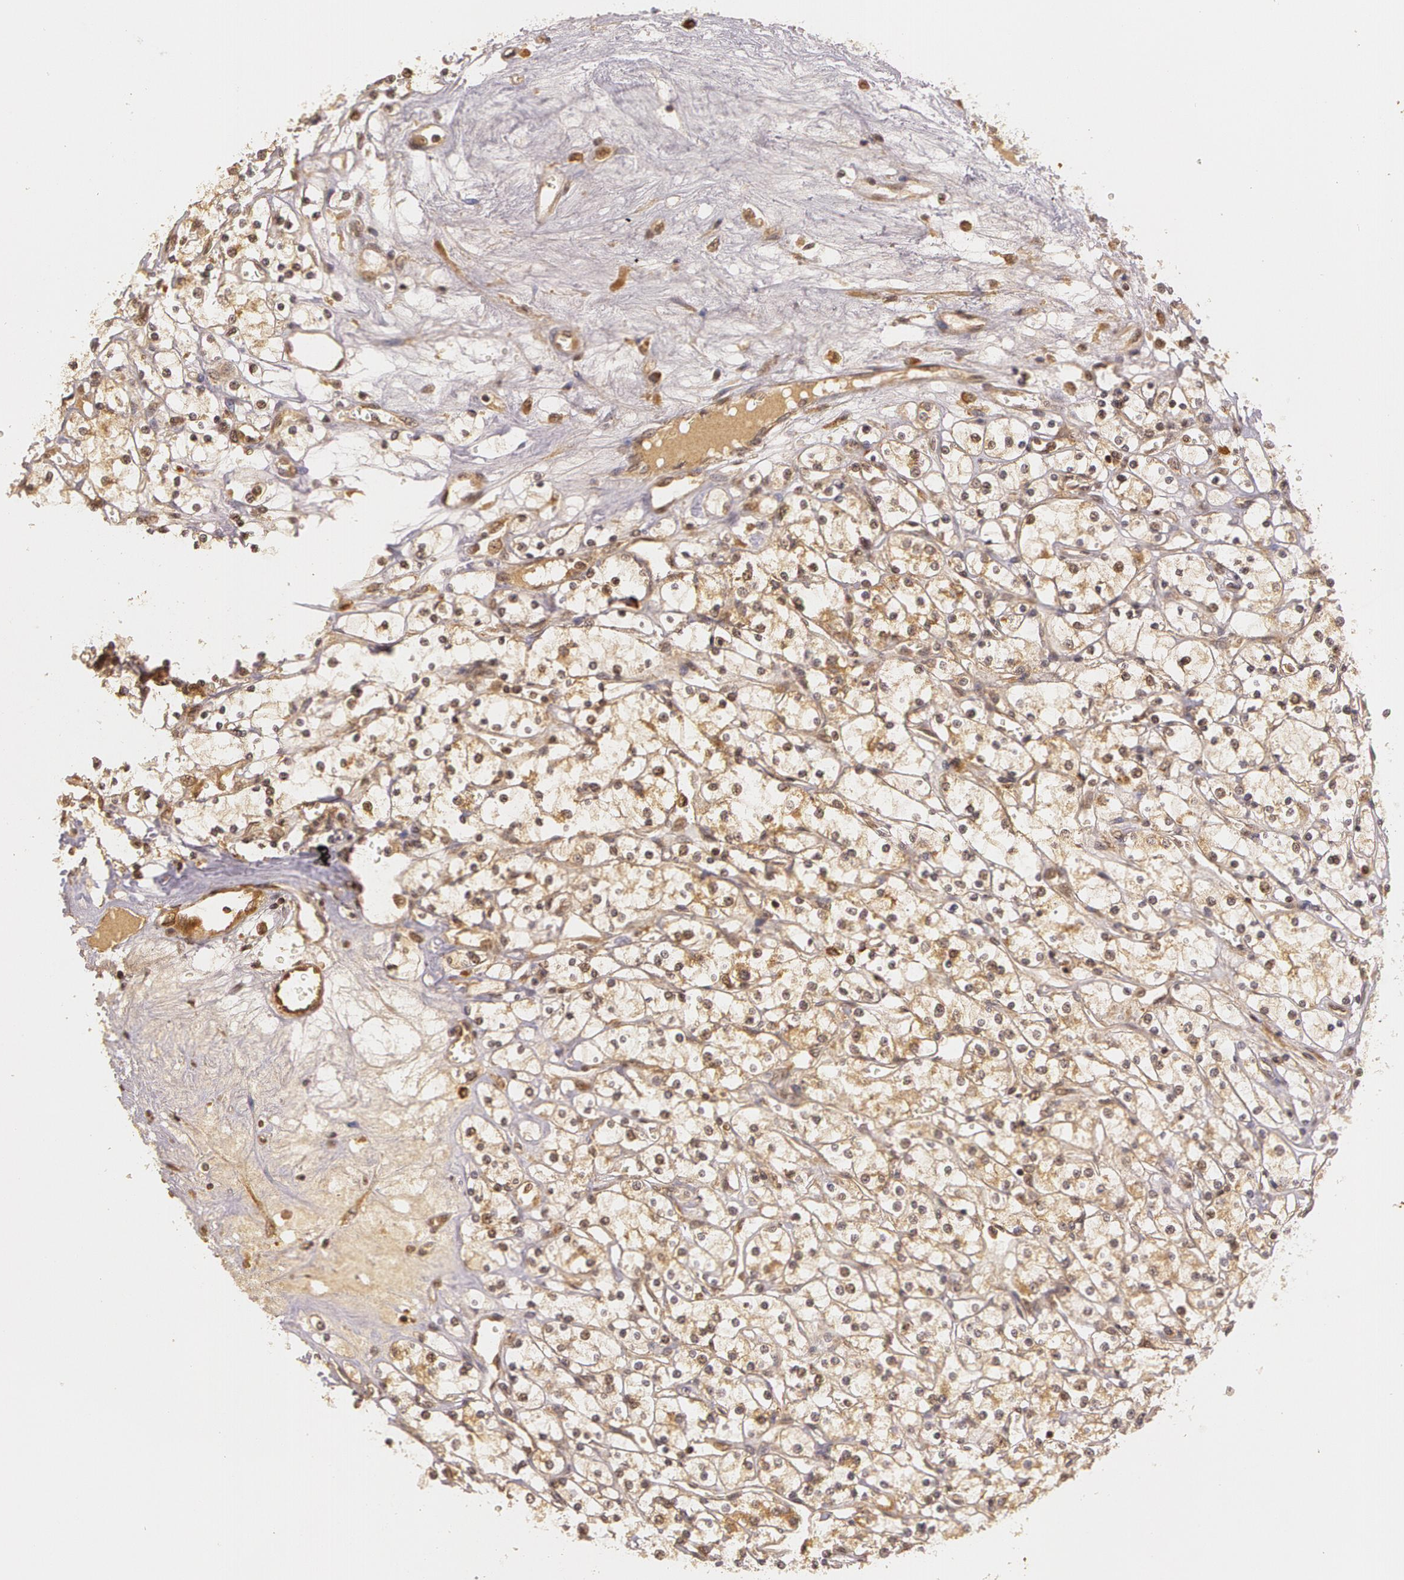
{"staining": {"intensity": "moderate", "quantity": ">75%", "location": "cytoplasmic/membranous"}, "tissue": "renal cancer", "cell_type": "Tumor cells", "image_type": "cancer", "snomed": [{"axis": "morphology", "description": "Adenocarcinoma, NOS"}, {"axis": "topography", "description": "Kidney"}], "caption": "Immunohistochemical staining of human renal cancer reveals moderate cytoplasmic/membranous protein positivity in about >75% of tumor cells. (DAB IHC, brown staining for protein, blue staining for nuclei).", "gene": "ASCC2", "patient": {"sex": "male", "age": 61}}